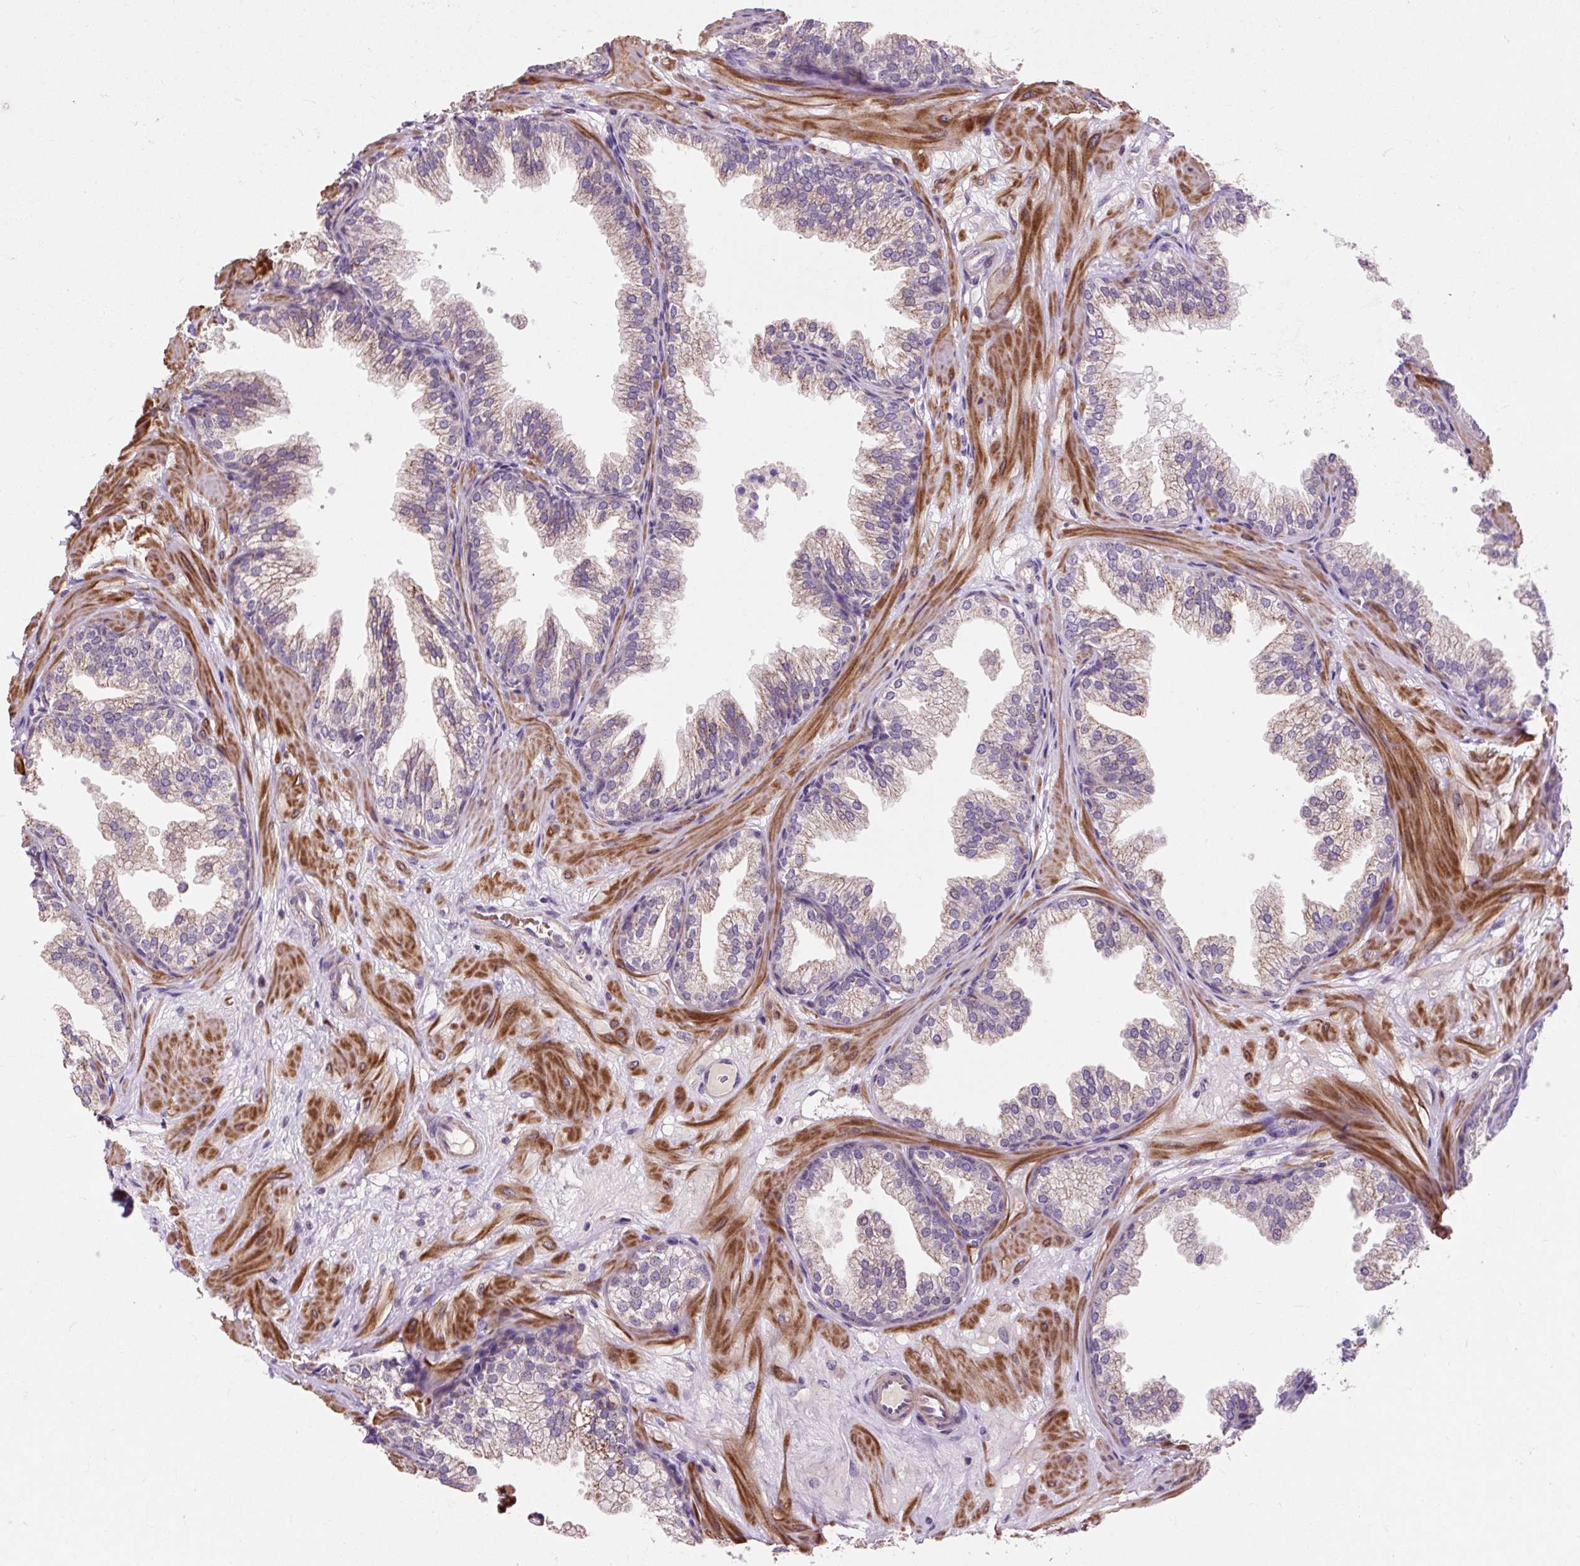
{"staining": {"intensity": "moderate", "quantity": "<25%", "location": "cytoplasmic/membranous"}, "tissue": "prostate", "cell_type": "Glandular cells", "image_type": "normal", "snomed": [{"axis": "morphology", "description": "Normal tissue, NOS"}, {"axis": "topography", "description": "Prostate"}], "caption": "Immunohistochemical staining of benign prostate reveals moderate cytoplasmic/membranous protein positivity in approximately <25% of glandular cells. The protein of interest is shown in brown color, while the nuclei are stained blue.", "gene": "PRIMPOL", "patient": {"sex": "male", "age": 37}}